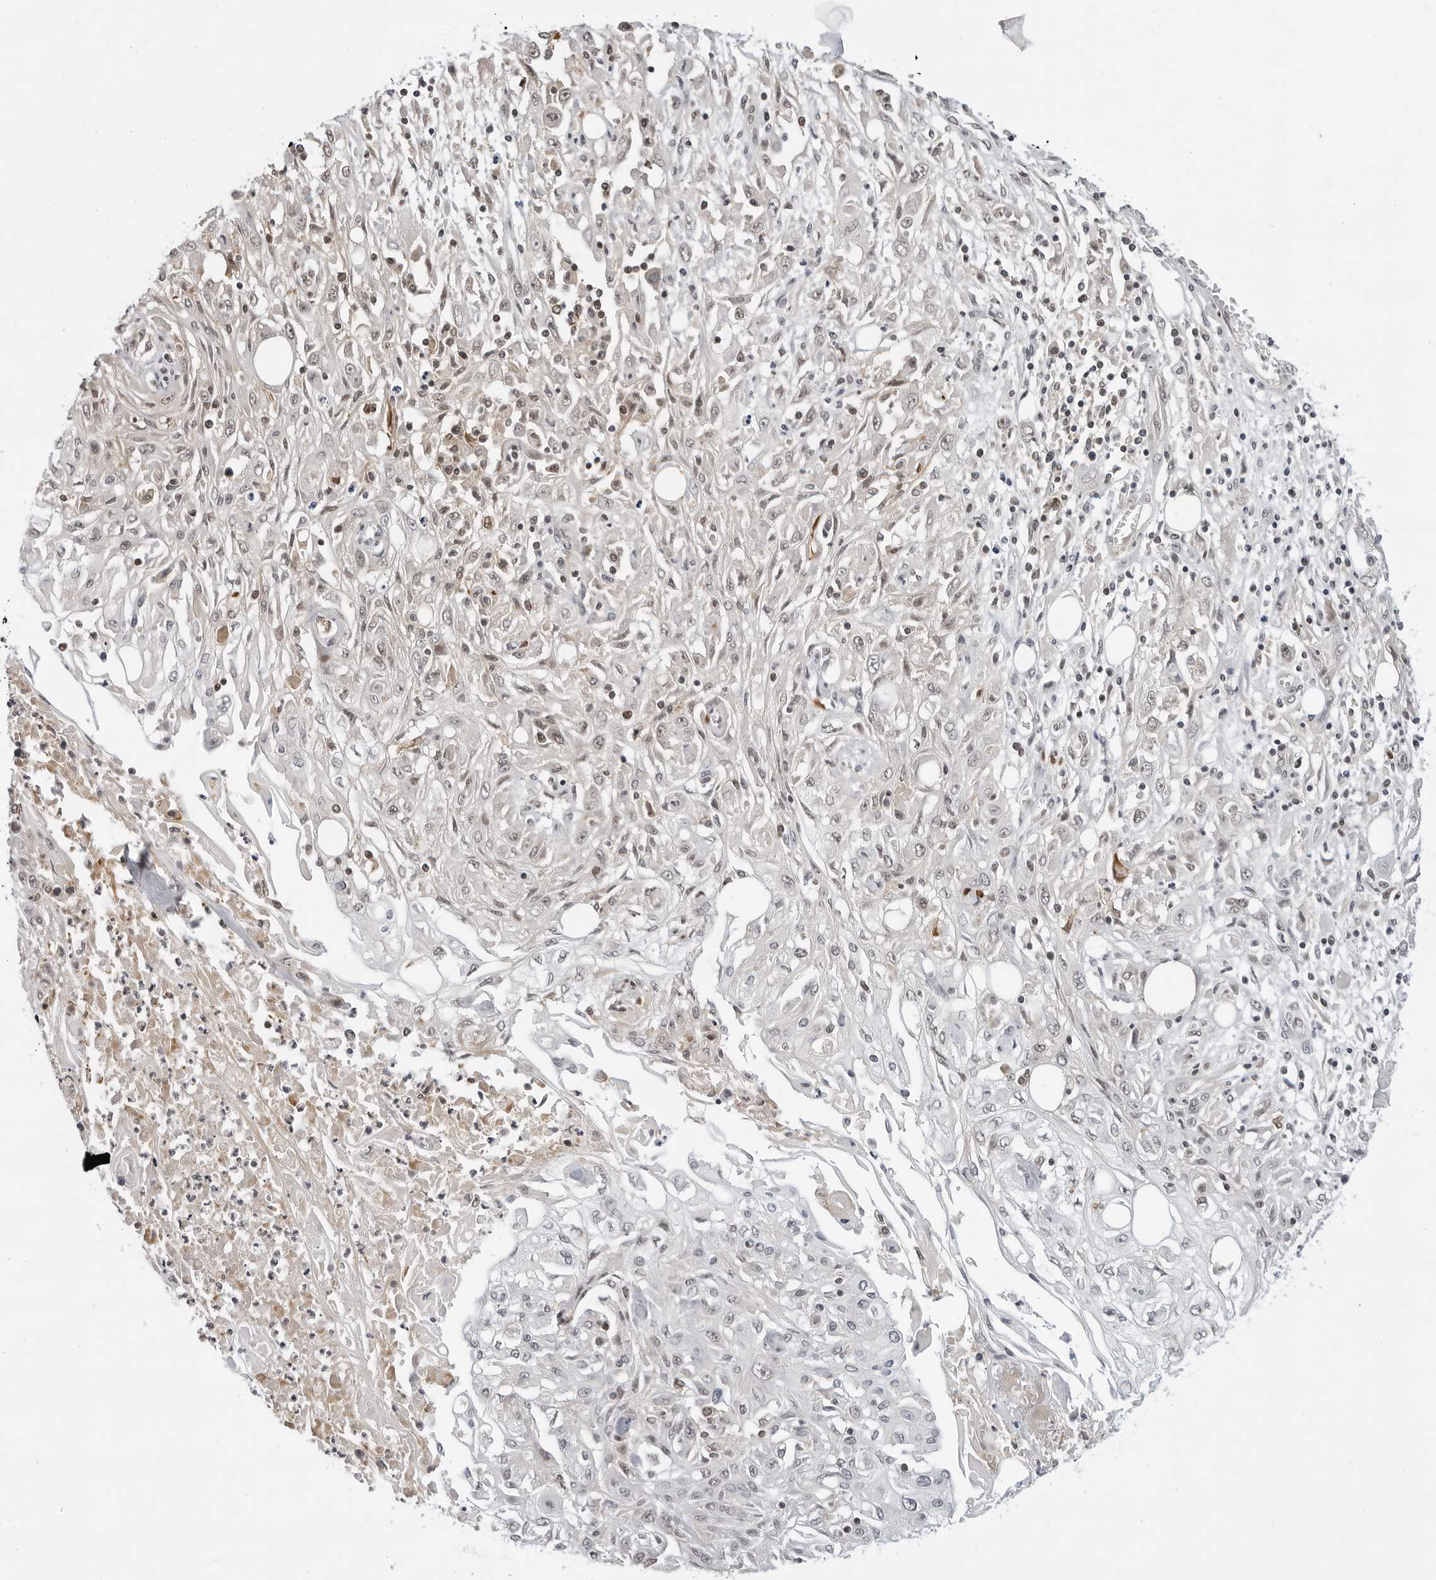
{"staining": {"intensity": "weak", "quantity": ">75%", "location": "nuclear"}, "tissue": "skin cancer", "cell_type": "Tumor cells", "image_type": "cancer", "snomed": [{"axis": "morphology", "description": "Squamous cell carcinoma, NOS"}, {"axis": "morphology", "description": "Squamous cell carcinoma, metastatic, NOS"}, {"axis": "topography", "description": "Skin"}, {"axis": "topography", "description": "Lymph node"}], "caption": "IHC (DAB (3,3'-diaminobenzidine)) staining of metastatic squamous cell carcinoma (skin) reveals weak nuclear protein staining in about >75% of tumor cells.", "gene": "C8orf33", "patient": {"sex": "male", "age": 75}}